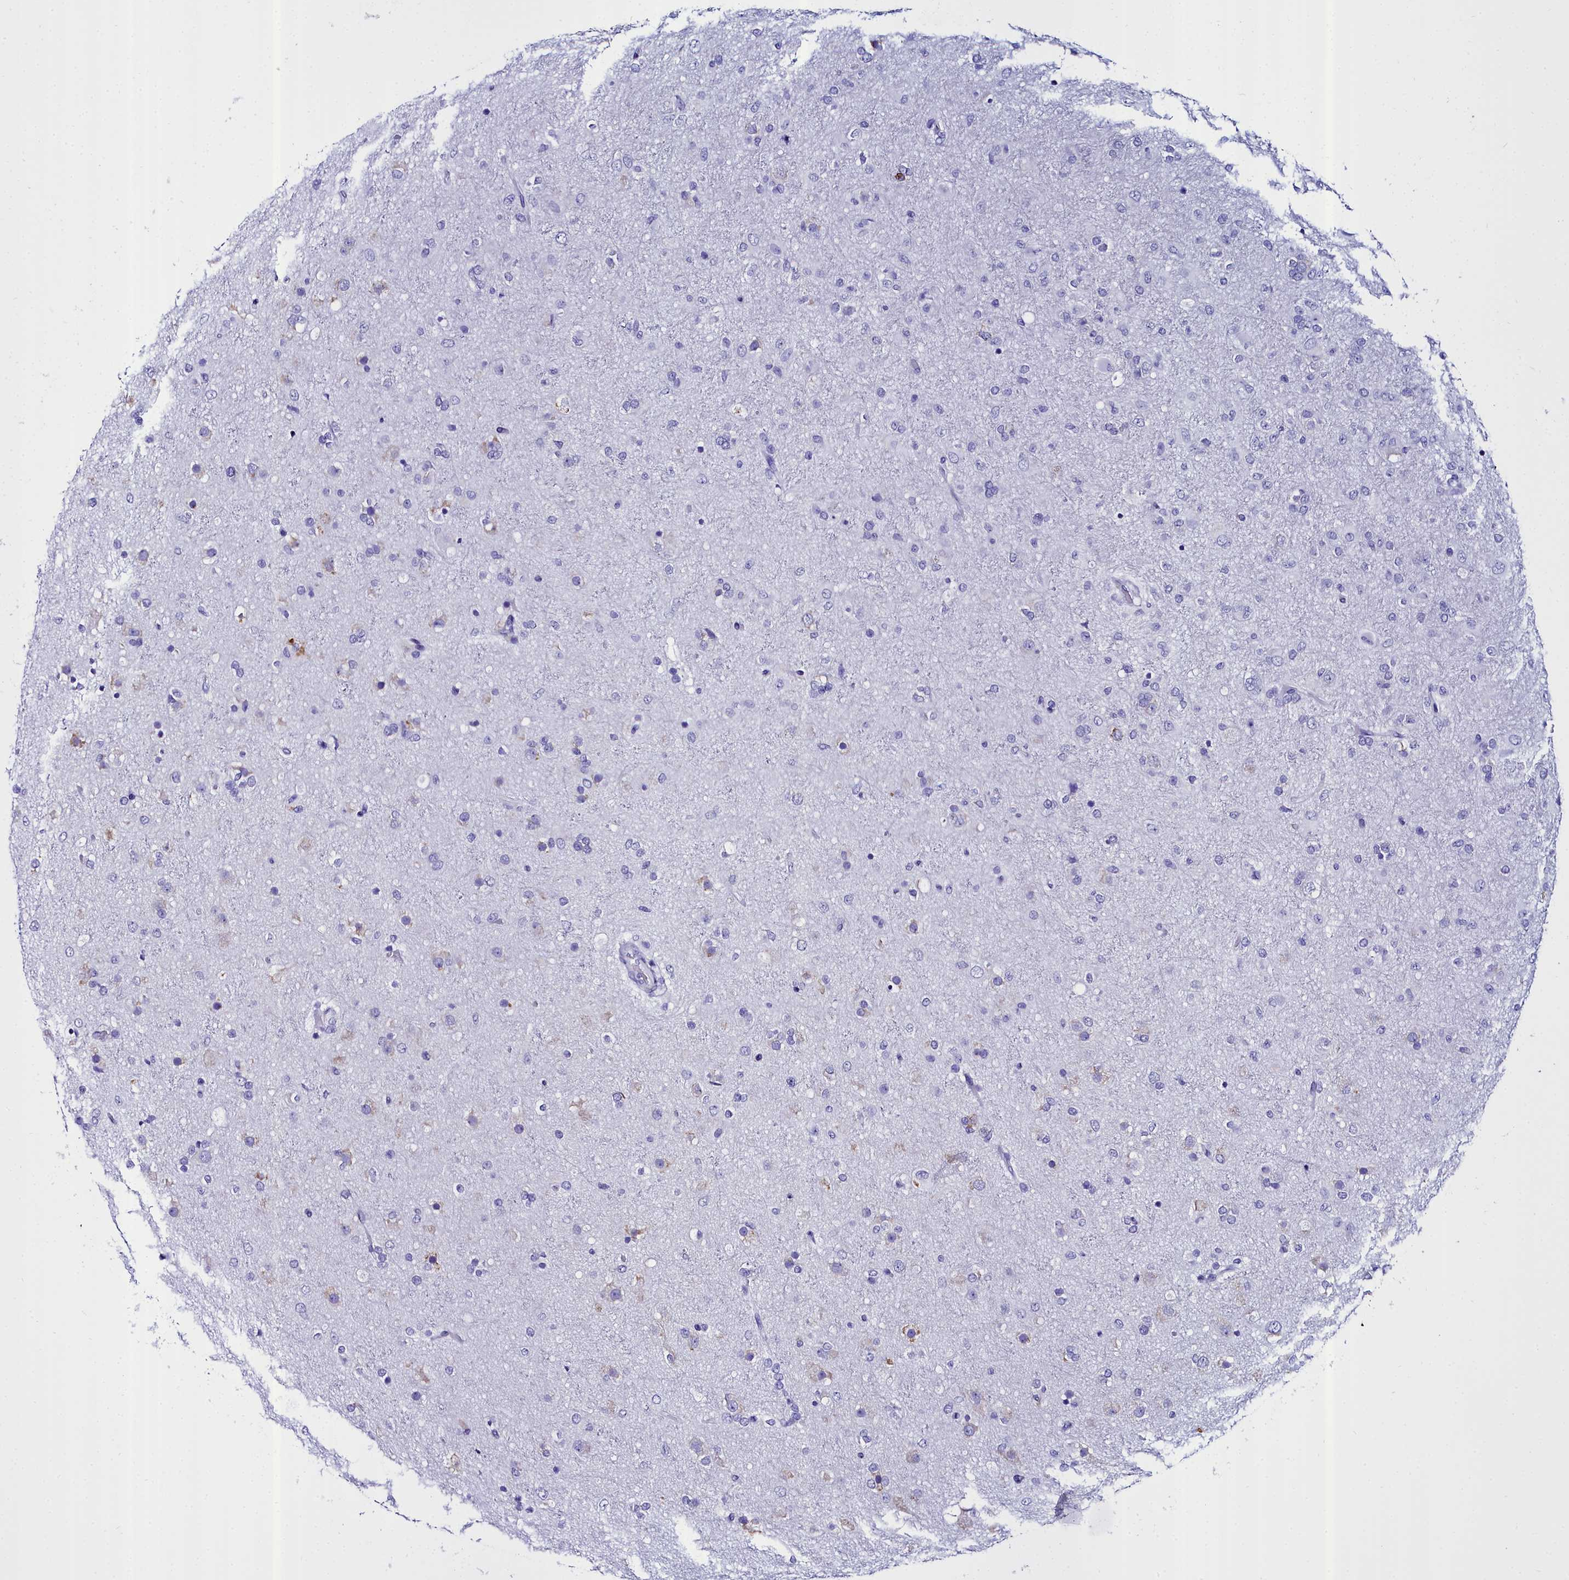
{"staining": {"intensity": "negative", "quantity": "none", "location": "none"}, "tissue": "glioma", "cell_type": "Tumor cells", "image_type": "cancer", "snomed": [{"axis": "morphology", "description": "Glioma, malignant, Low grade"}, {"axis": "topography", "description": "Brain"}], "caption": "A micrograph of malignant glioma (low-grade) stained for a protein reveals no brown staining in tumor cells. Nuclei are stained in blue.", "gene": "TXNDC5", "patient": {"sex": "male", "age": 65}}